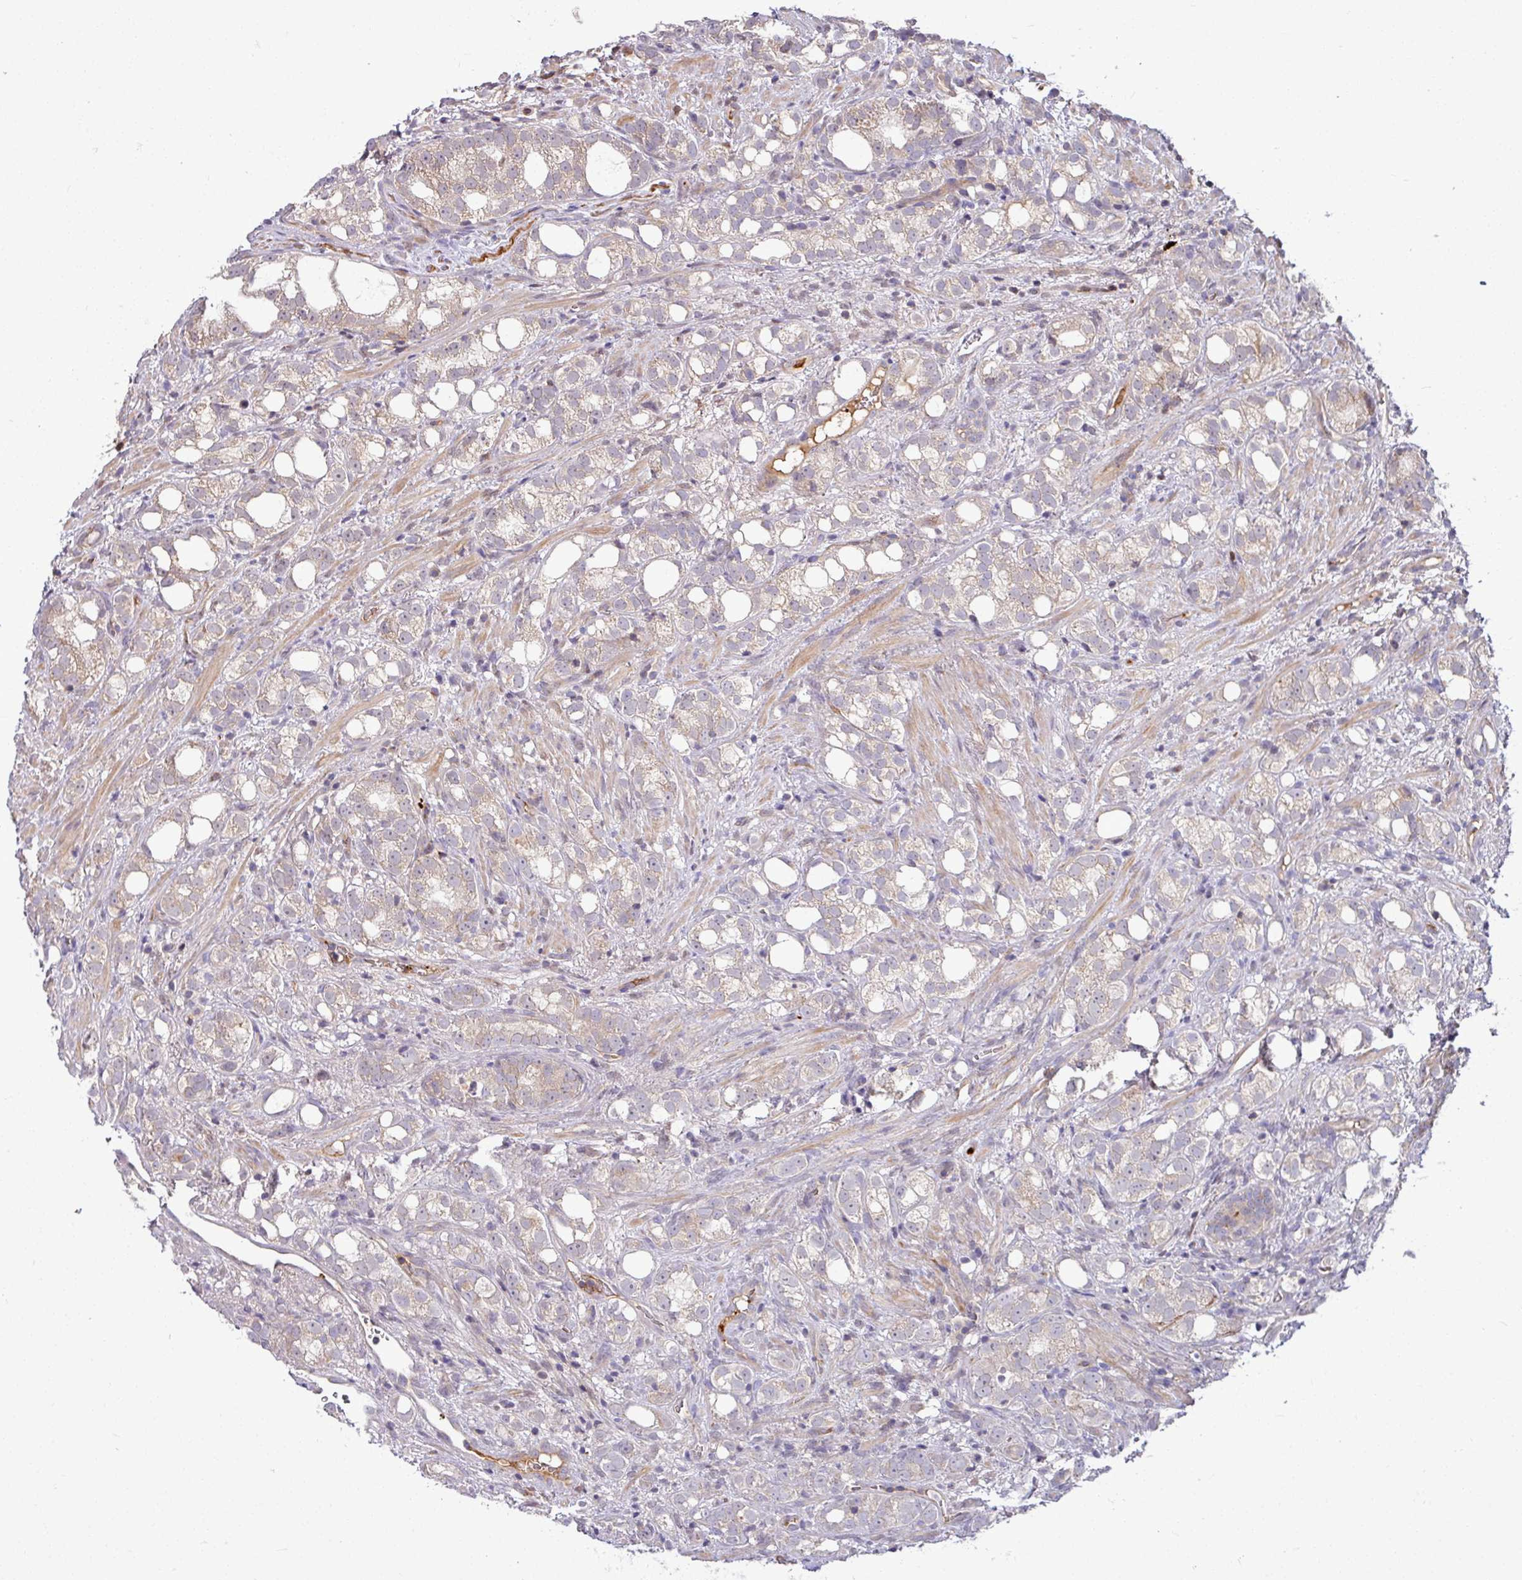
{"staining": {"intensity": "weak", "quantity": "<25%", "location": "cytoplasmic/membranous"}, "tissue": "prostate cancer", "cell_type": "Tumor cells", "image_type": "cancer", "snomed": [{"axis": "morphology", "description": "Adenocarcinoma, High grade"}, {"axis": "topography", "description": "Prostate"}], "caption": "Immunohistochemical staining of prostate cancer (high-grade adenocarcinoma) exhibits no significant staining in tumor cells. The staining was performed using DAB (3,3'-diaminobenzidine) to visualize the protein expression in brown, while the nuclei were stained in blue with hematoxylin (Magnification: 20x).", "gene": "B4GALNT4", "patient": {"sex": "male", "age": 82}}